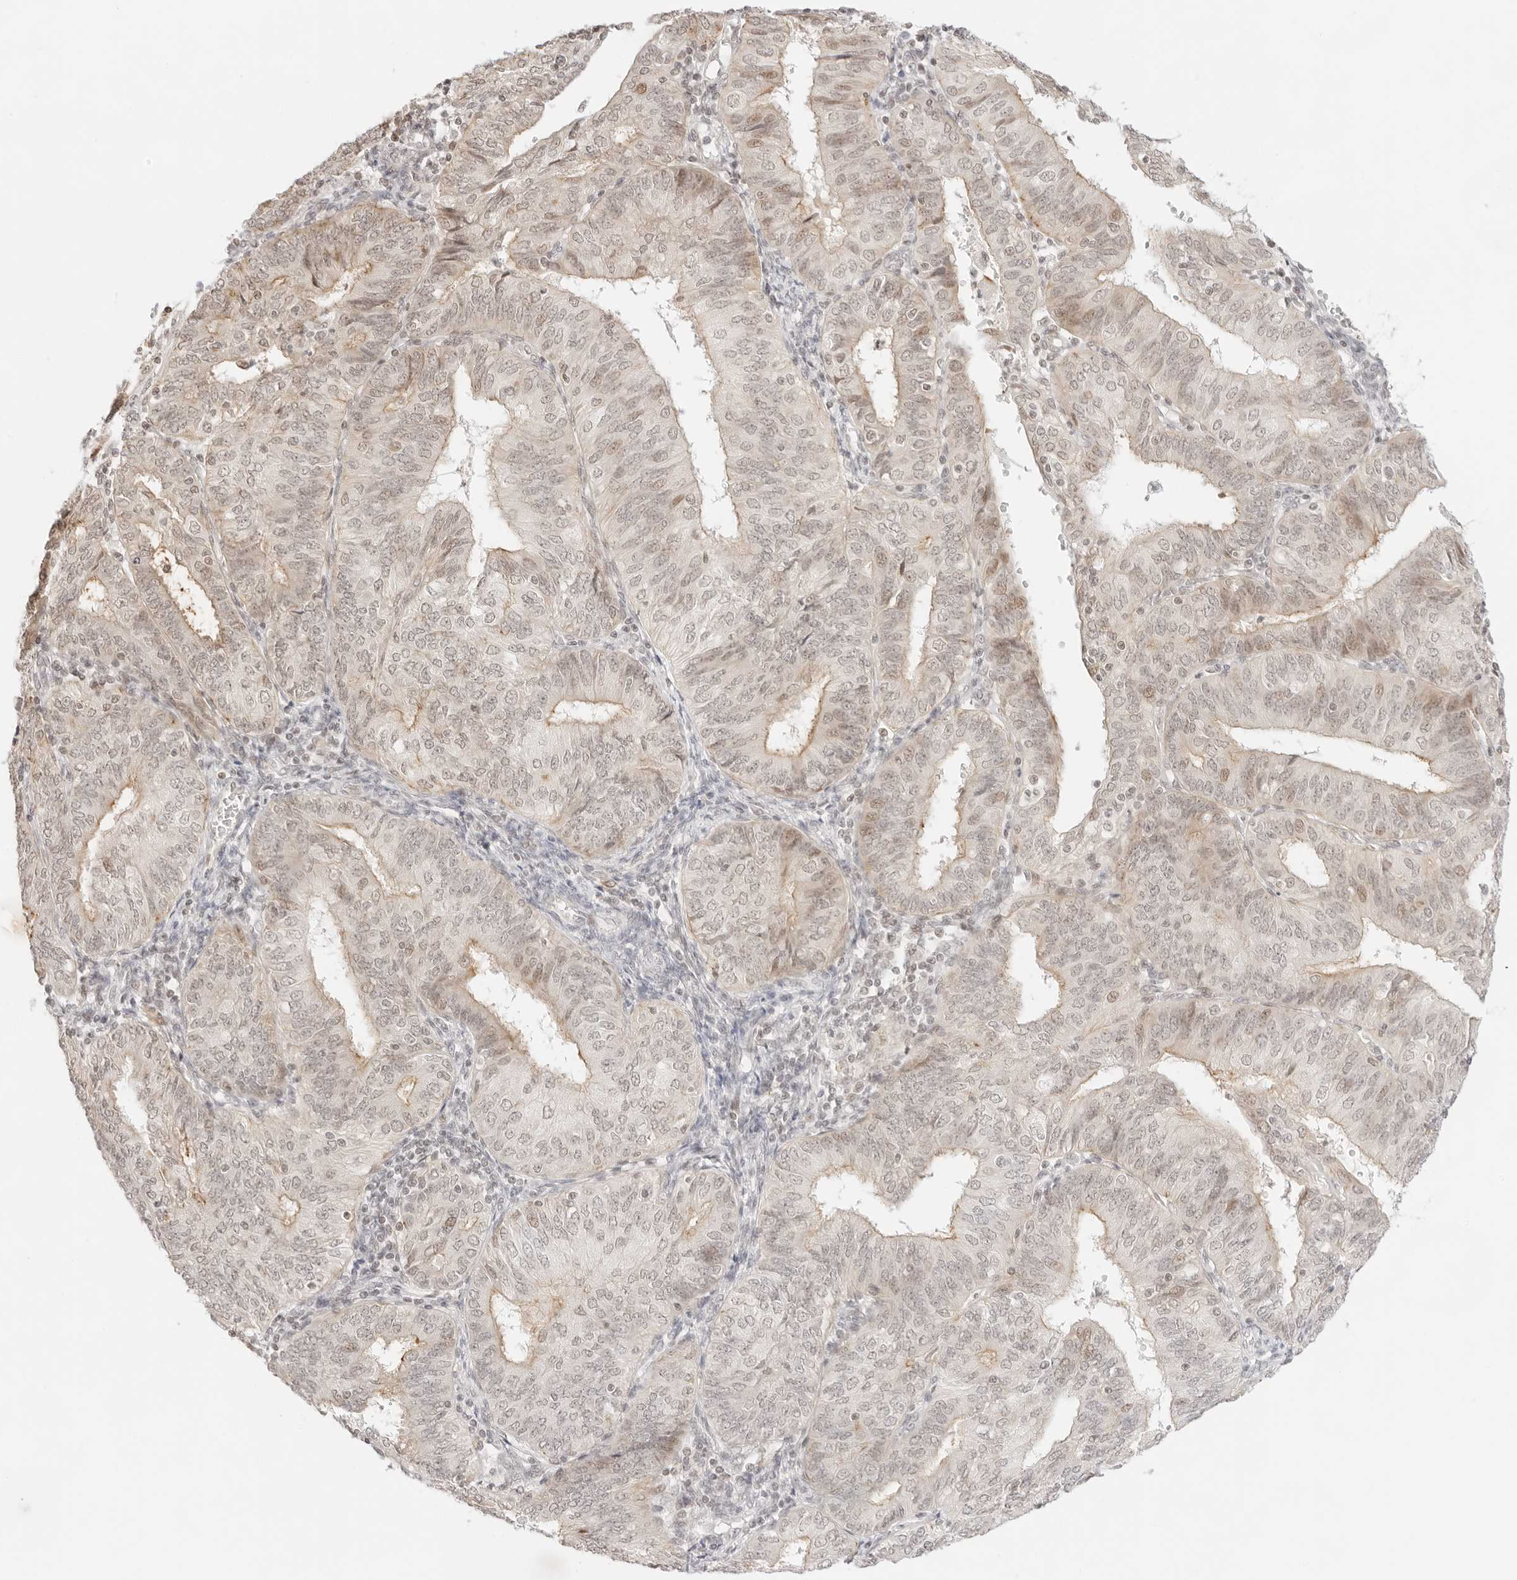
{"staining": {"intensity": "weak", "quantity": "<25%", "location": "cytoplasmic/membranous,nuclear"}, "tissue": "endometrial cancer", "cell_type": "Tumor cells", "image_type": "cancer", "snomed": [{"axis": "morphology", "description": "Adenocarcinoma, NOS"}, {"axis": "topography", "description": "Endometrium"}], "caption": "DAB (3,3'-diaminobenzidine) immunohistochemical staining of adenocarcinoma (endometrial) displays no significant staining in tumor cells.", "gene": "GNAS", "patient": {"sex": "female", "age": 58}}